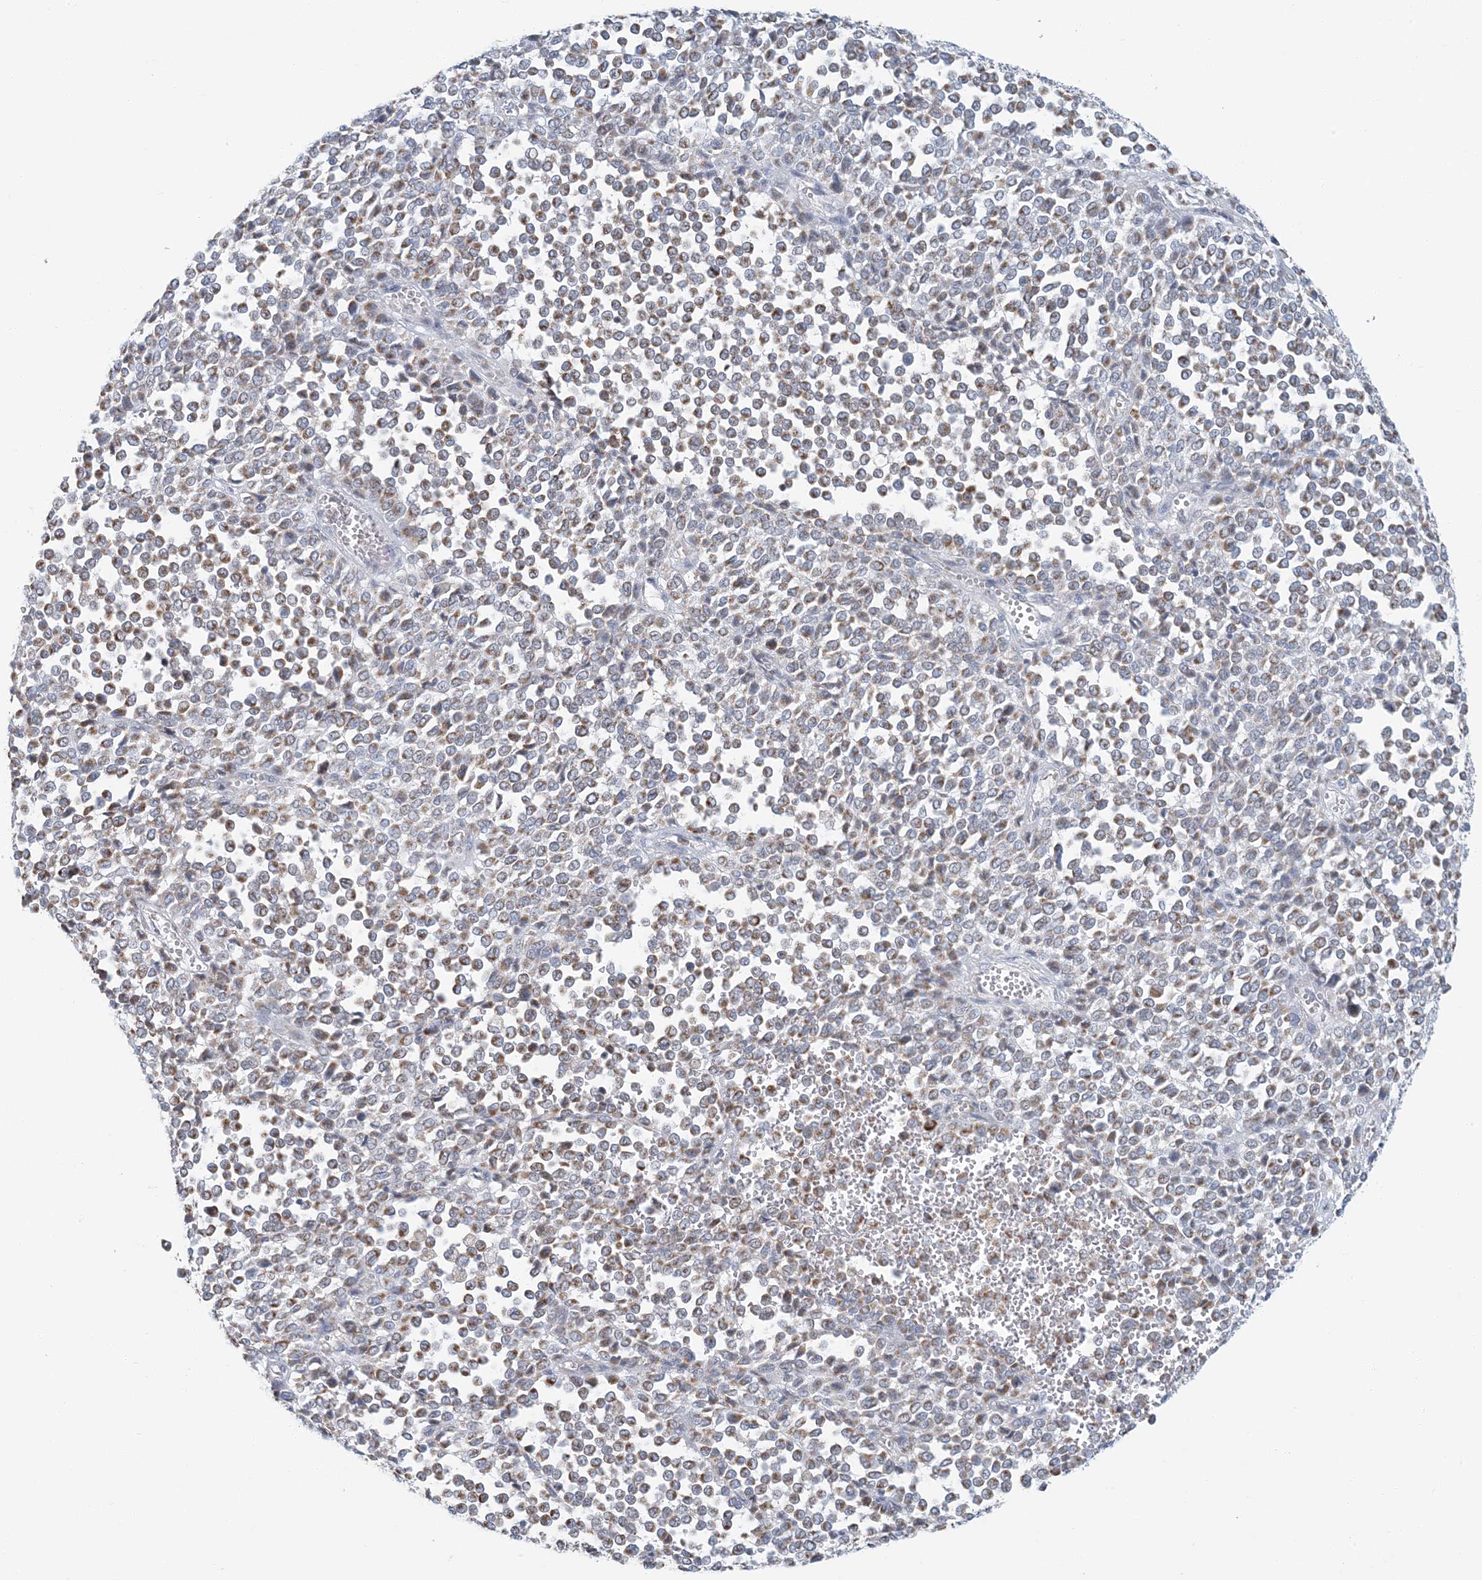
{"staining": {"intensity": "weak", "quantity": "25%-75%", "location": "cytoplasmic/membranous"}, "tissue": "melanoma", "cell_type": "Tumor cells", "image_type": "cancer", "snomed": [{"axis": "morphology", "description": "Malignant melanoma, Metastatic site"}, {"axis": "topography", "description": "Pancreas"}], "caption": "This is a photomicrograph of immunohistochemistry staining of malignant melanoma (metastatic site), which shows weak positivity in the cytoplasmic/membranous of tumor cells.", "gene": "BDH1", "patient": {"sex": "female", "age": 30}}